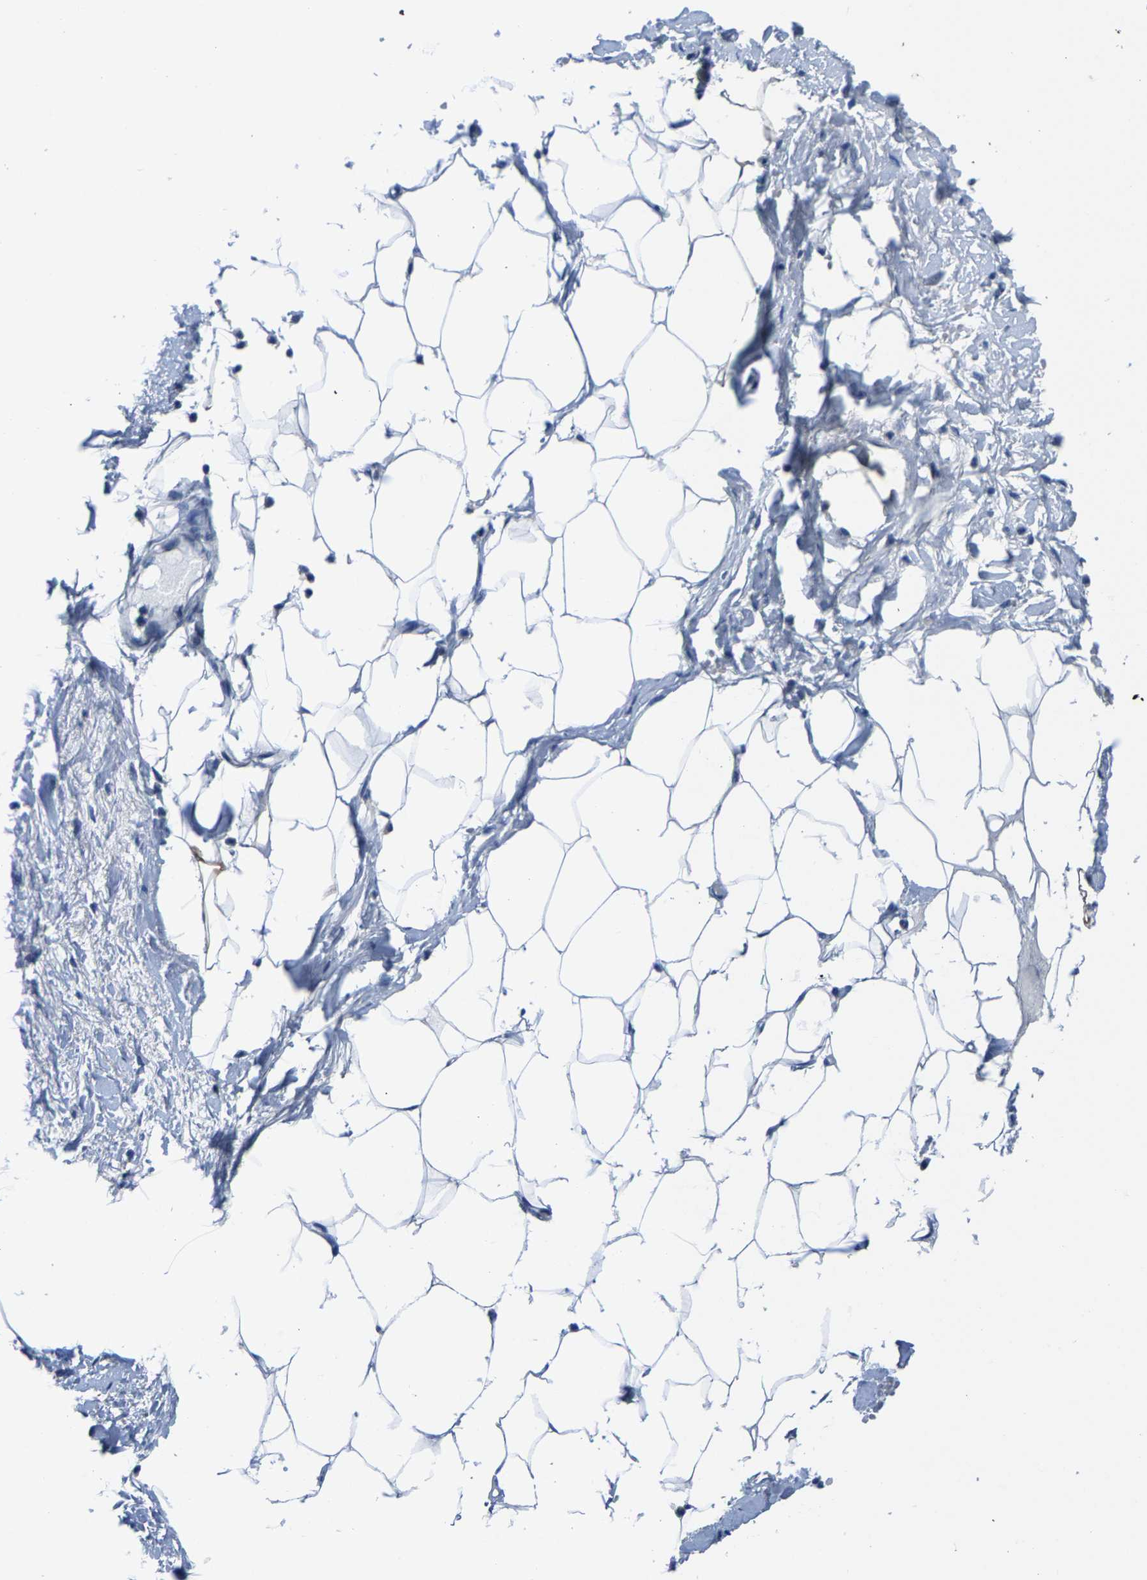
{"staining": {"intensity": "negative", "quantity": "none", "location": "none"}, "tissue": "adipose tissue", "cell_type": "Adipocytes", "image_type": "normal", "snomed": [{"axis": "morphology", "description": "Normal tissue, NOS"}, {"axis": "topography", "description": "Soft tissue"}], "caption": "This is a photomicrograph of immunohistochemistry (IHC) staining of normal adipose tissue, which shows no staining in adipocytes.", "gene": "SSH3", "patient": {"sex": "male", "age": 72}}